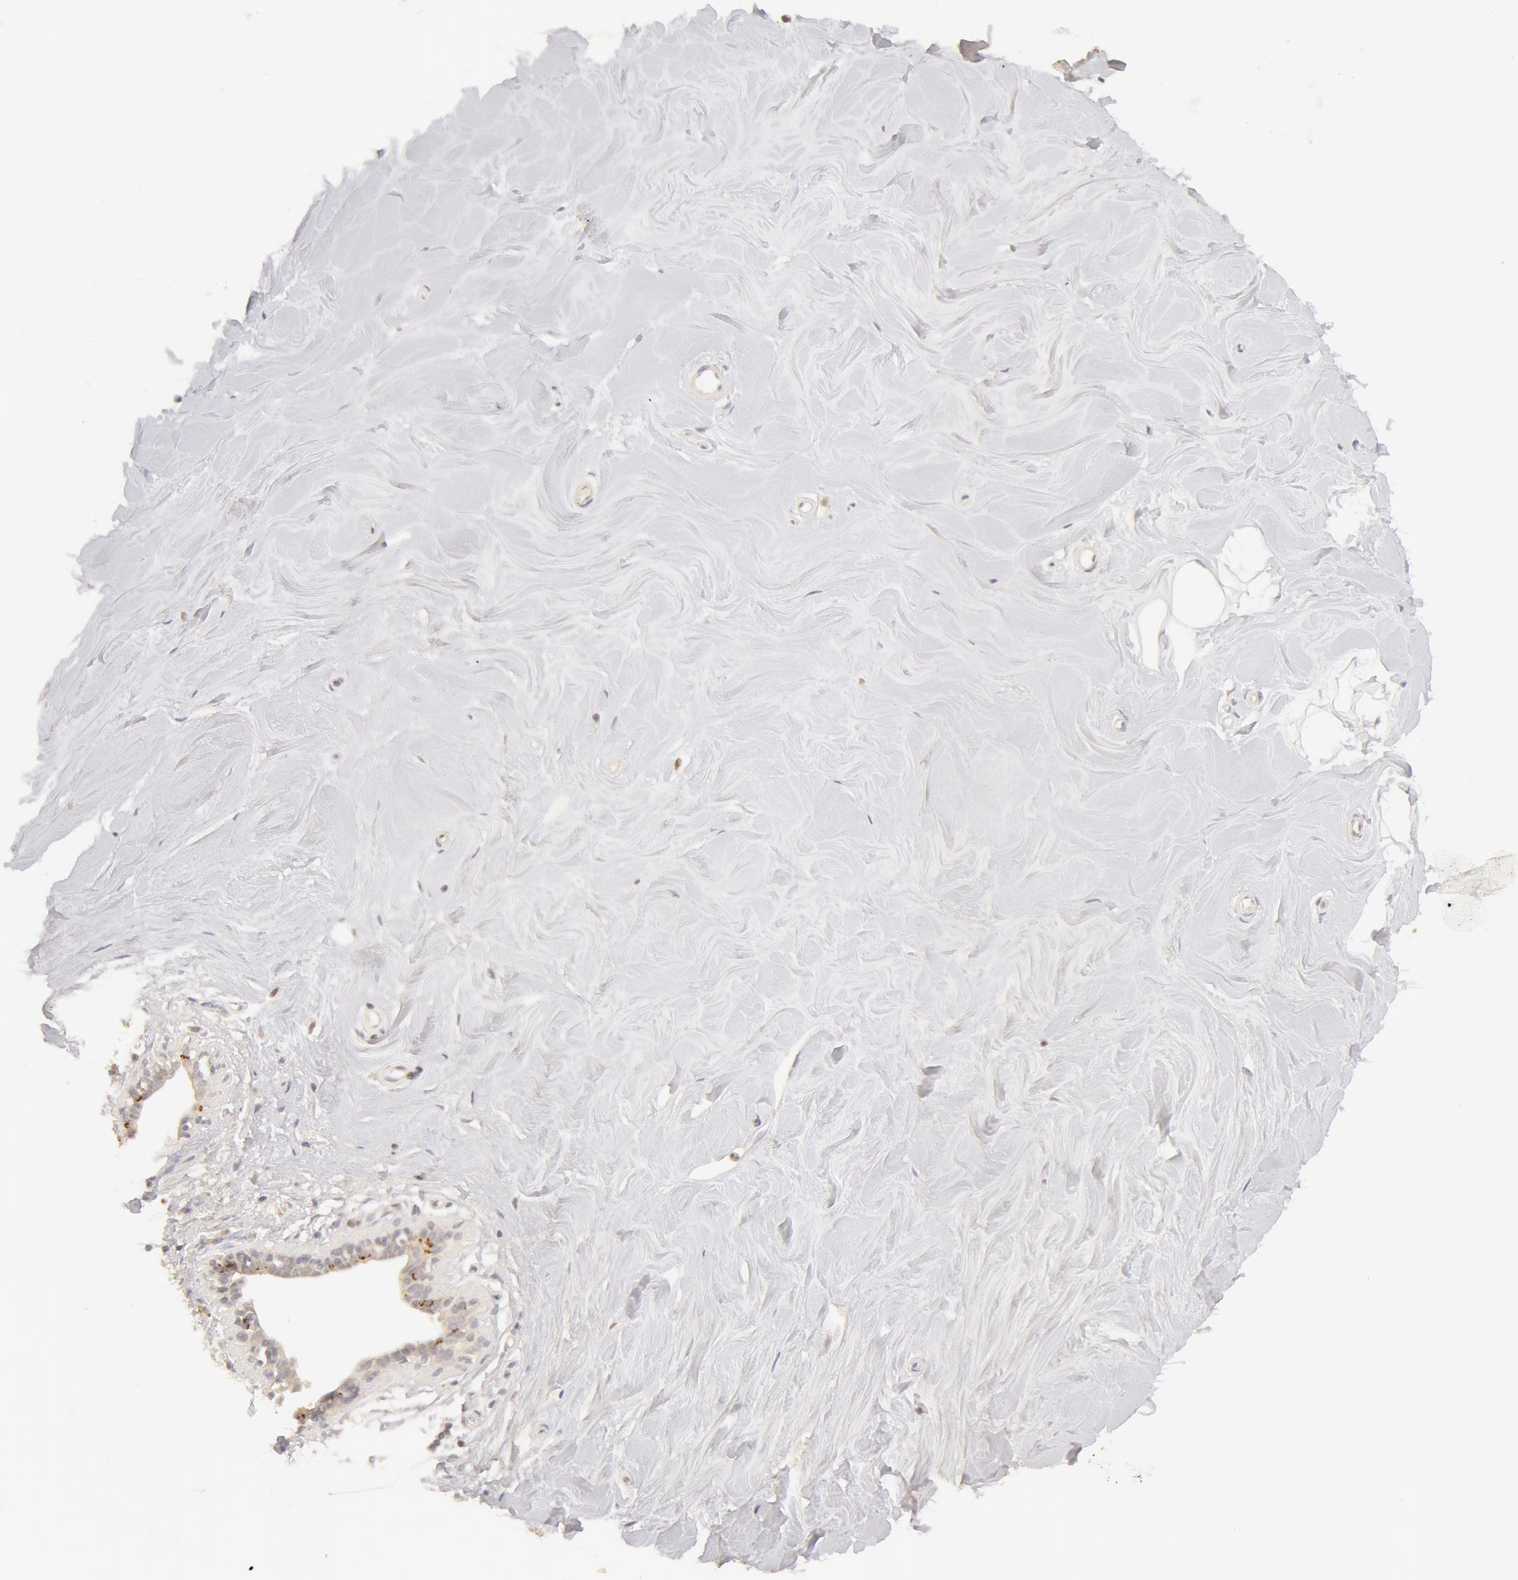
{"staining": {"intensity": "moderate", "quantity": "25%-75%", "location": "cytoplasmic/membranous"}, "tissue": "adipose tissue", "cell_type": "Adipocytes", "image_type": "normal", "snomed": [{"axis": "morphology", "description": "Normal tissue, NOS"}, {"axis": "topography", "description": "Breast"}], "caption": "A brown stain highlights moderate cytoplasmic/membranous positivity of a protein in adipocytes of unremarkable adipose tissue. Using DAB (brown) and hematoxylin (blue) stains, captured at high magnification using brightfield microscopy.", "gene": "ADPRH", "patient": {"sex": "female", "age": 44}}